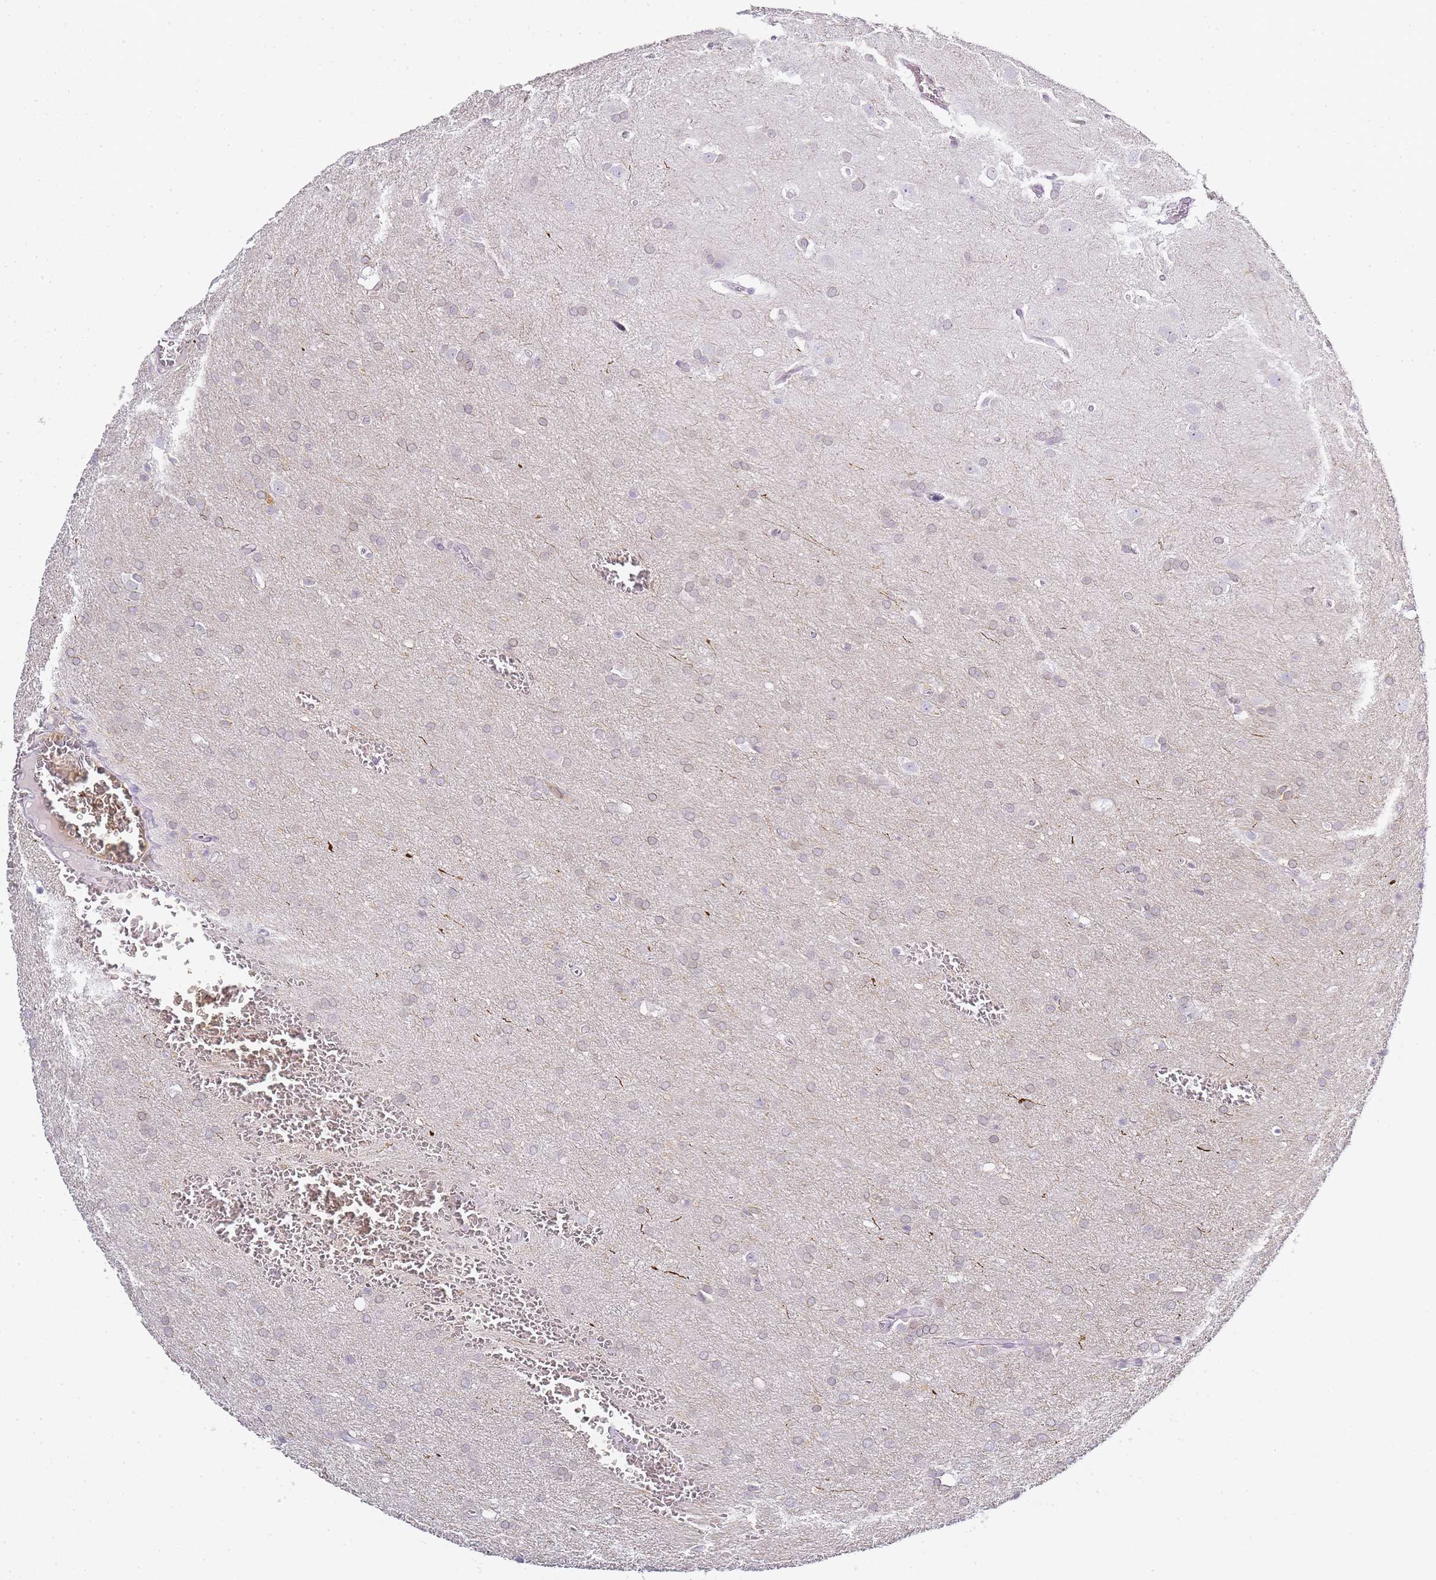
{"staining": {"intensity": "negative", "quantity": "none", "location": "none"}, "tissue": "glioma", "cell_type": "Tumor cells", "image_type": "cancer", "snomed": [{"axis": "morphology", "description": "Glioma, malignant, Low grade"}, {"axis": "topography", "description": "Brain"}], "caption": "Immunohistochemistry micrograph of neoplastic tissue: human malignant low-grade glioma stained with DAB (3,3'-diaminobenzidine) displays no significant protein expression in tumor cells.", "gene": "JAKMIP1", "patient": {"sex": "female", "age": 32}}